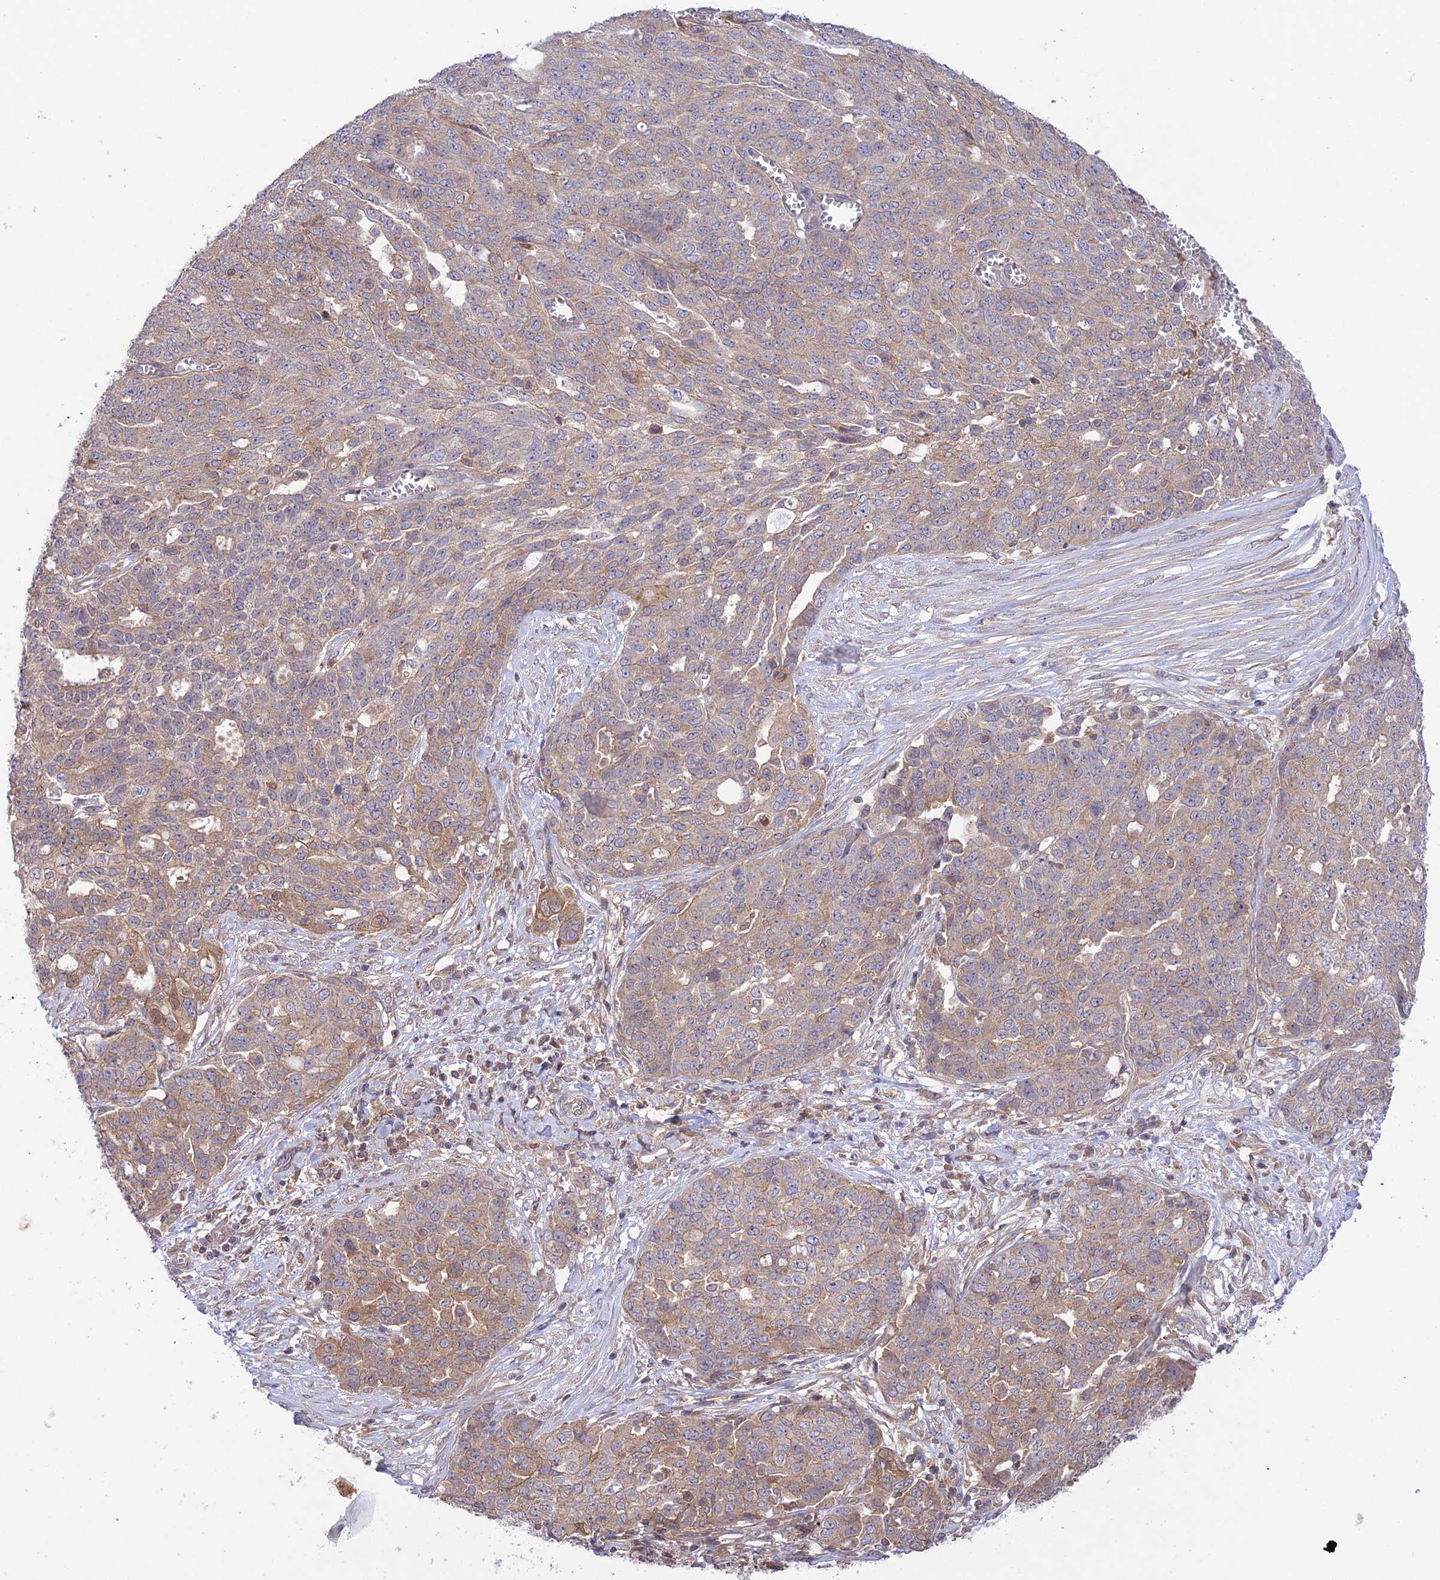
{"staining": {"intensity": "weak", "quantity": "25%-75%", "location": "cytoplasmic/membranous"}, "tissue": "ovarian cancer", "cell_type": "Tumor cells", "image_type": "cancer", "snomed": [{"axis": "morphology", "description": "Cystadenocarcinoma, serous, NOS"}, {"axis": "topography", "description": "Soft tissue"}, {"axis": "topography", "description": "Ovary"}], "caption": "This micrograph reveals immunohistochemistry staining of serous cystadenocarcinoma (ovarian), with low weak cytoplasmic/membranous positivity in about 25%-75% of tumor cells.", "gene": "FCHSD1", "patient": {"sex": "female", "age": 57}}